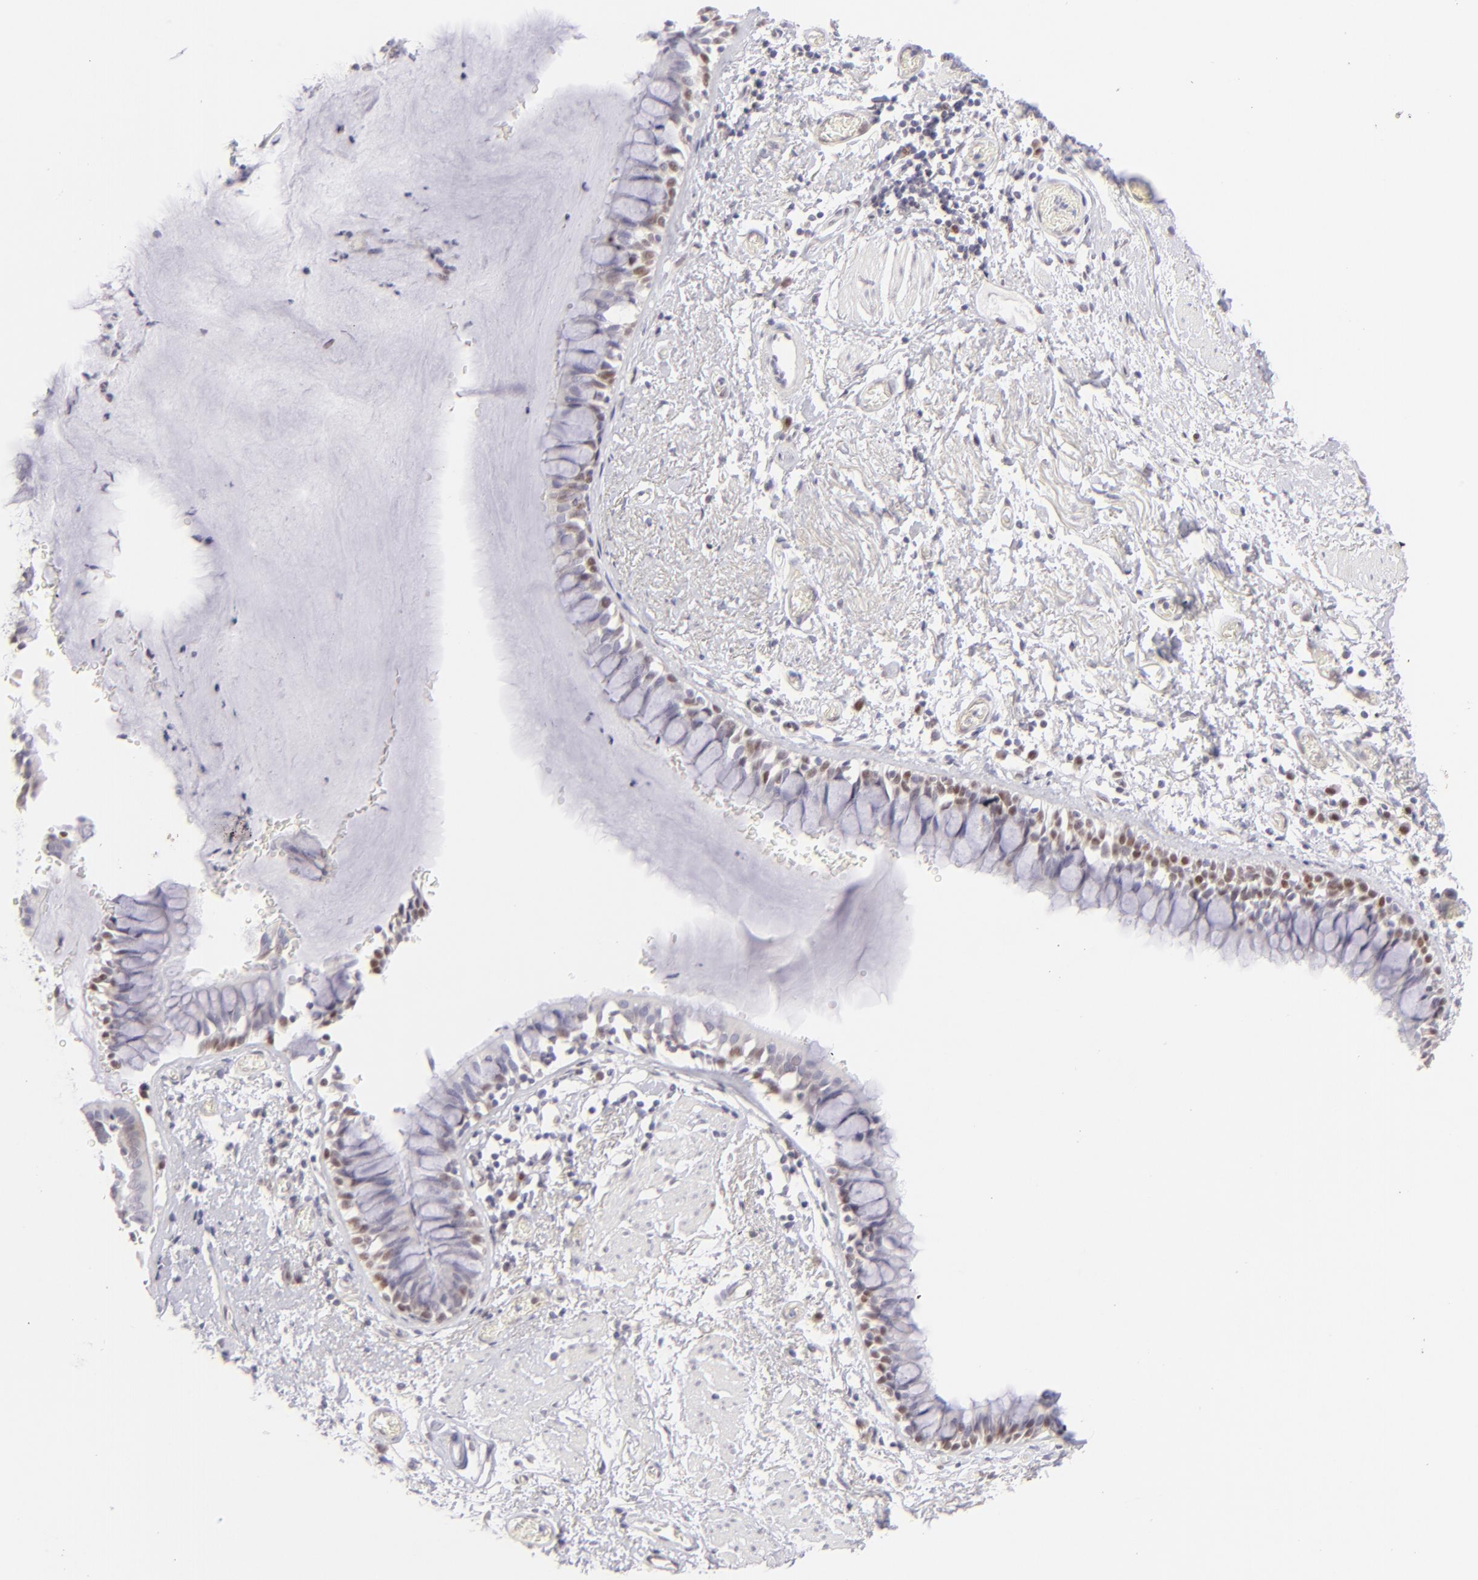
{"staining": {"intensity": "weak", "quantity": "<25%", "location": "nuclear"}, "tissue": "bronchus", "cell_type": "Respiratory epithelial cells", "image_type": "normal", "snomed": [{"axis": "morphology", "description": "Normal tissue, NOS"}, {"axis": "topography", "description": "Lymph node of abdomen"}, {"axis": "topography", "description": "Lymph node of pelvis"}], "caption": "Human bronchus stained for a protein using immunohistochemistry (IHC) shows no positivity in respiratory epithelial cells.", "gene": "POU2F1", "patient": {"sex": "female", "age": 65}}